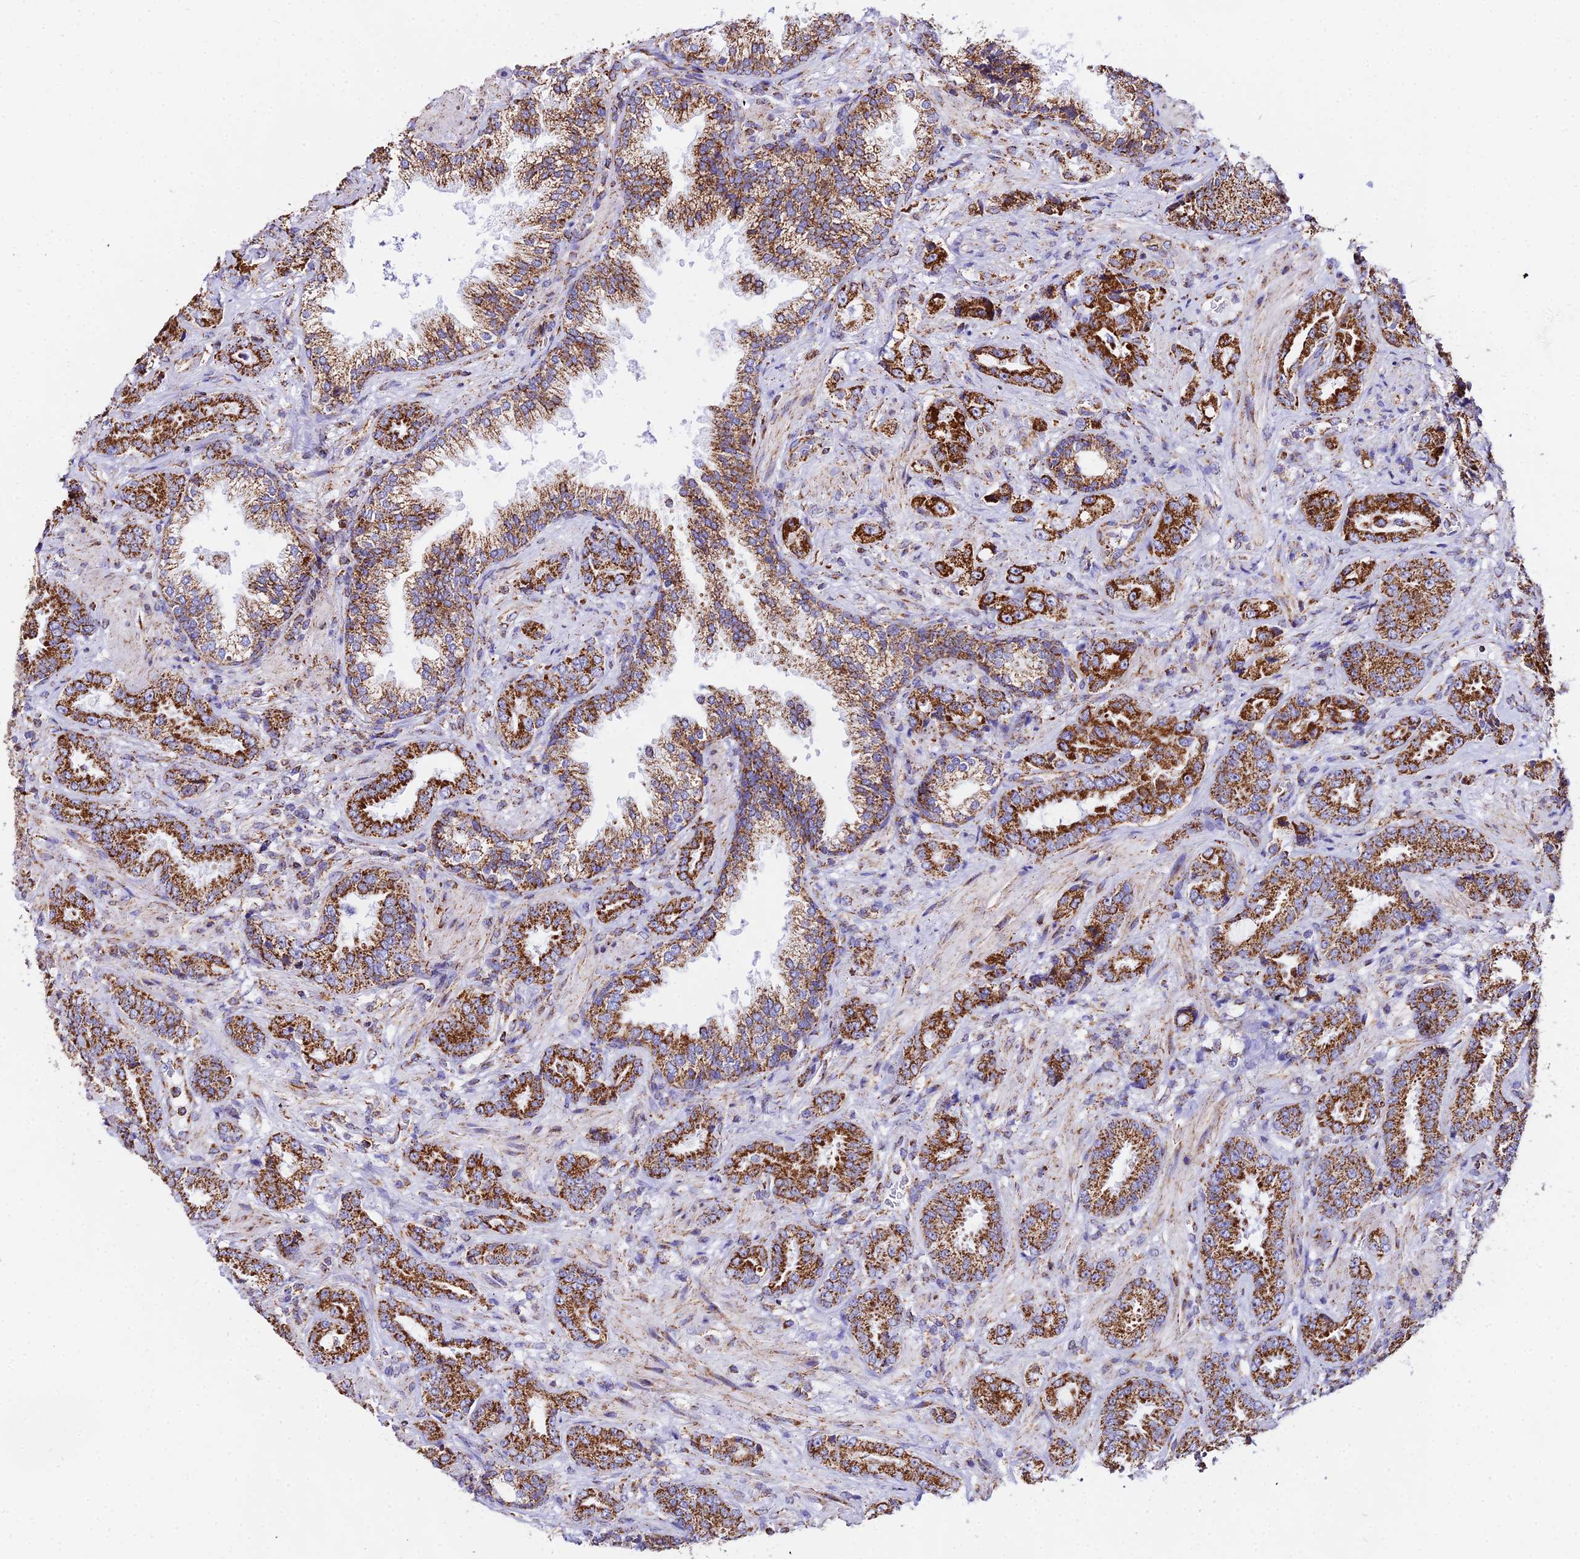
{"staining": {"intensity": "strong", "quantity": ">75%", "location": "cytoplasmic/membranous"}, "tissue": "prostate cancer", "cell_type": "Tumor cells", "image_type": "cancer", "snomed": [{"axis": "morphology", "description": "Adenocarcinoma, High grade"}, {"axis": "topography", "description": "Prostate"}], "caption": "Tumor cells demonstrate strong cytoplasmic/membranous expression in about >75% of cells in prostate cancer (adenocarcinoma (high-grade)).", "gene": "ATP5PD", "patient": {"sex": "male", "age": 71}}